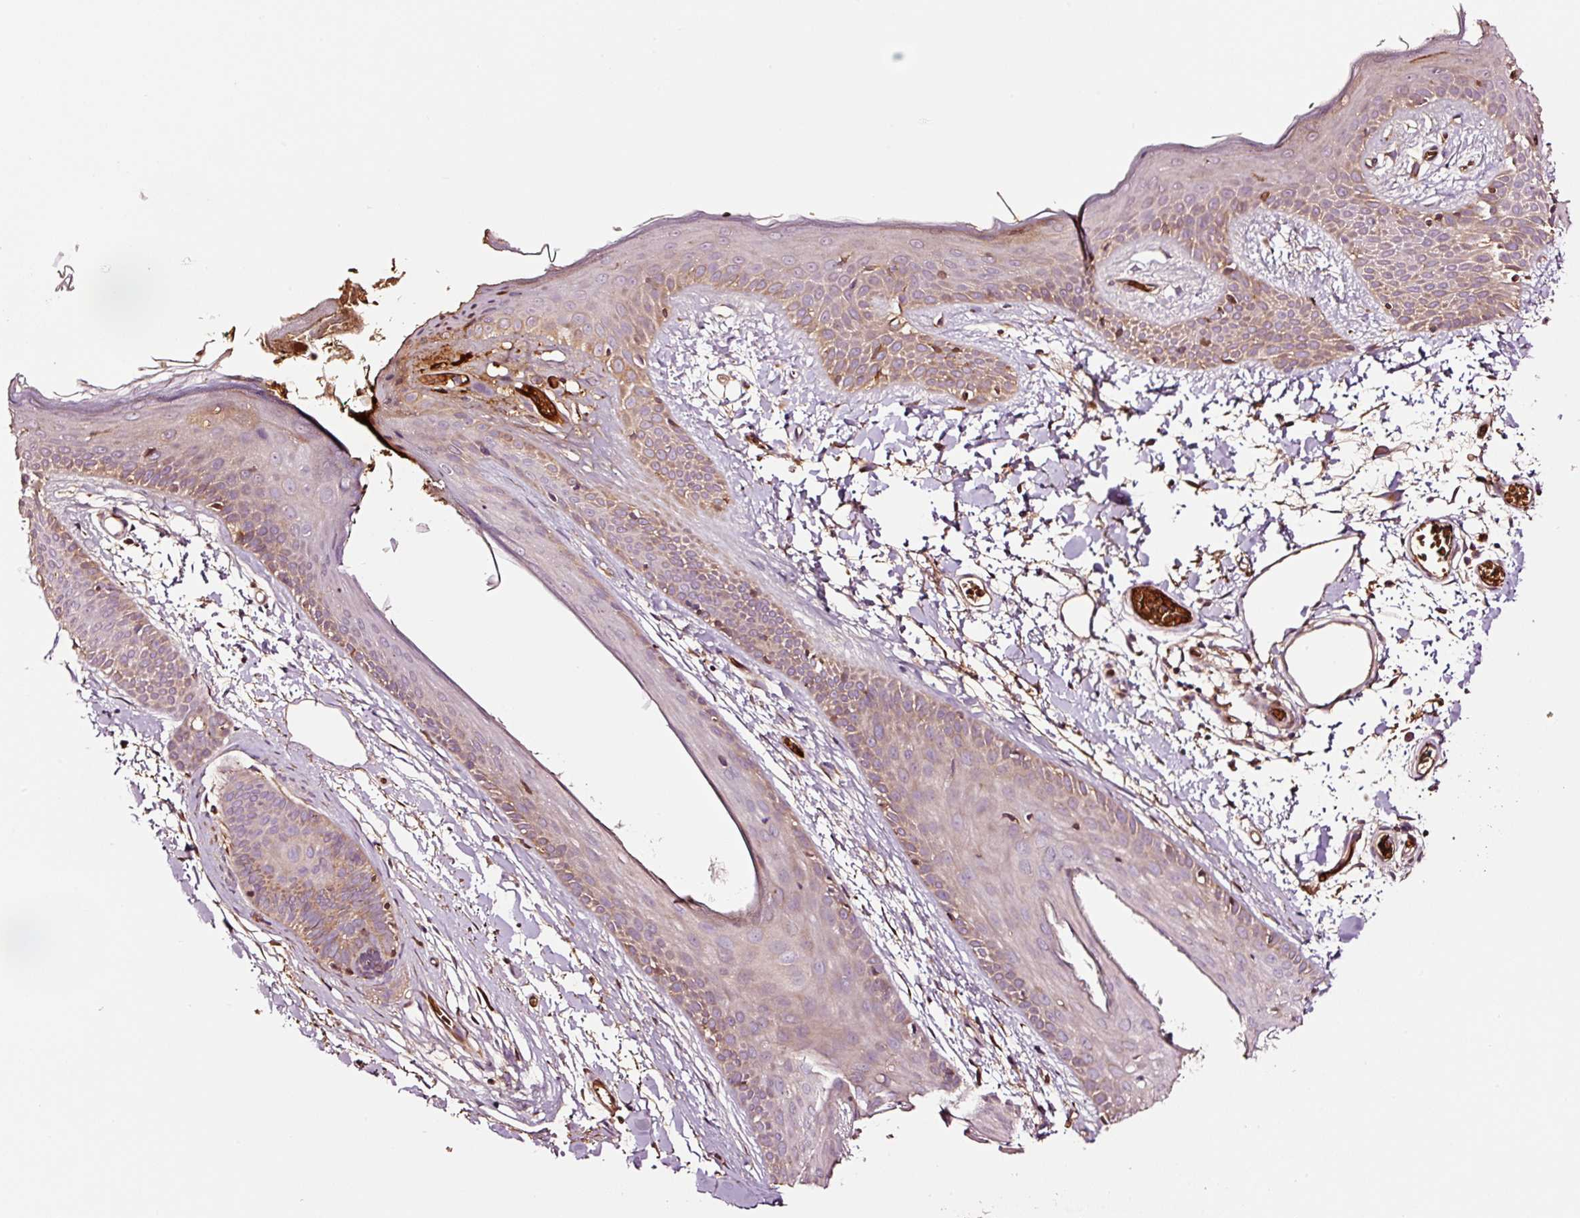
{"staining": {"intensity": "moderate", "quantity": ">75%", "location": "cytoplasmic/membranous"}, "tissue": "skin", "cell_type": "Fibroblasts", "image_type": "normal", "snomed": [{"axis": "morphology", "description": "Normal tissue, NOS"}, {"axis": "topography", "description": "Skin"}], "caption": "The micrograph shows staining of normal skin, revealing moderate cytoplasmic/membranous protein positivity (brown color) within fibroblasts. Nuclei are stained in blue.", "gene": "PGLYRP2", "patient": {"sex": "male", "age": 79}}